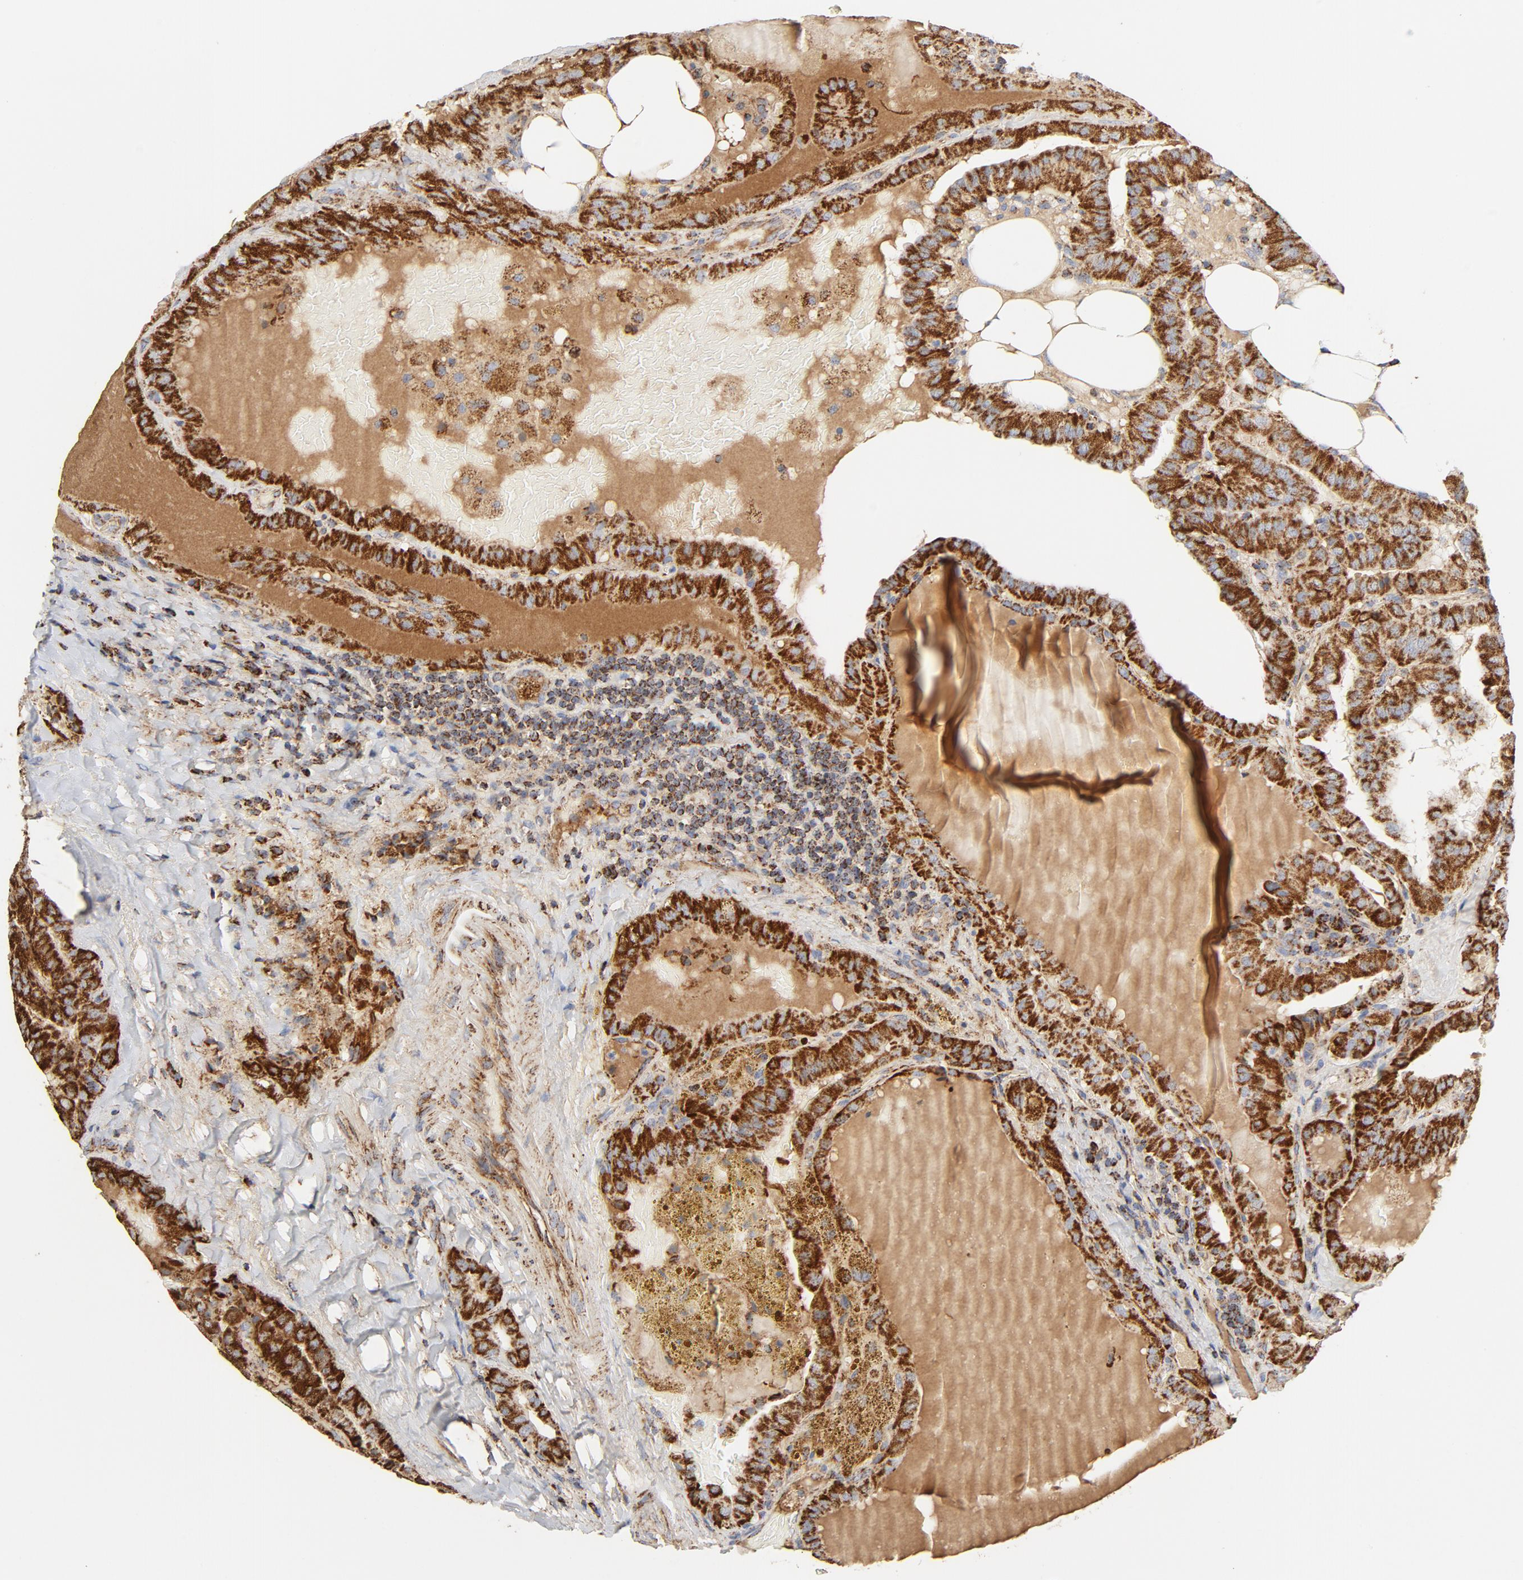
{"staining": {"intensity": "strong", "quantity": ">75%", "location": "cytoplasmic/membranous"}, "tissue": "thyroid cancer", "cell_type": "Tumor cells", "image_type": "cancer", "snomed": [{"axis": "morphology", "description": "Papillary adenocarcinoma, NOS"}, {"axis": "topography", "description": "Thyroid gland"}], "caption": "A brown stain labels strong cytoplasmic/membranous expression of a protein in thyroid cancer tumor cells. Ihc stains the protein in brown and the nuclei are stained blue.", "gene": "PCNX4", "patient": {"sex": "male", "age": 77}}